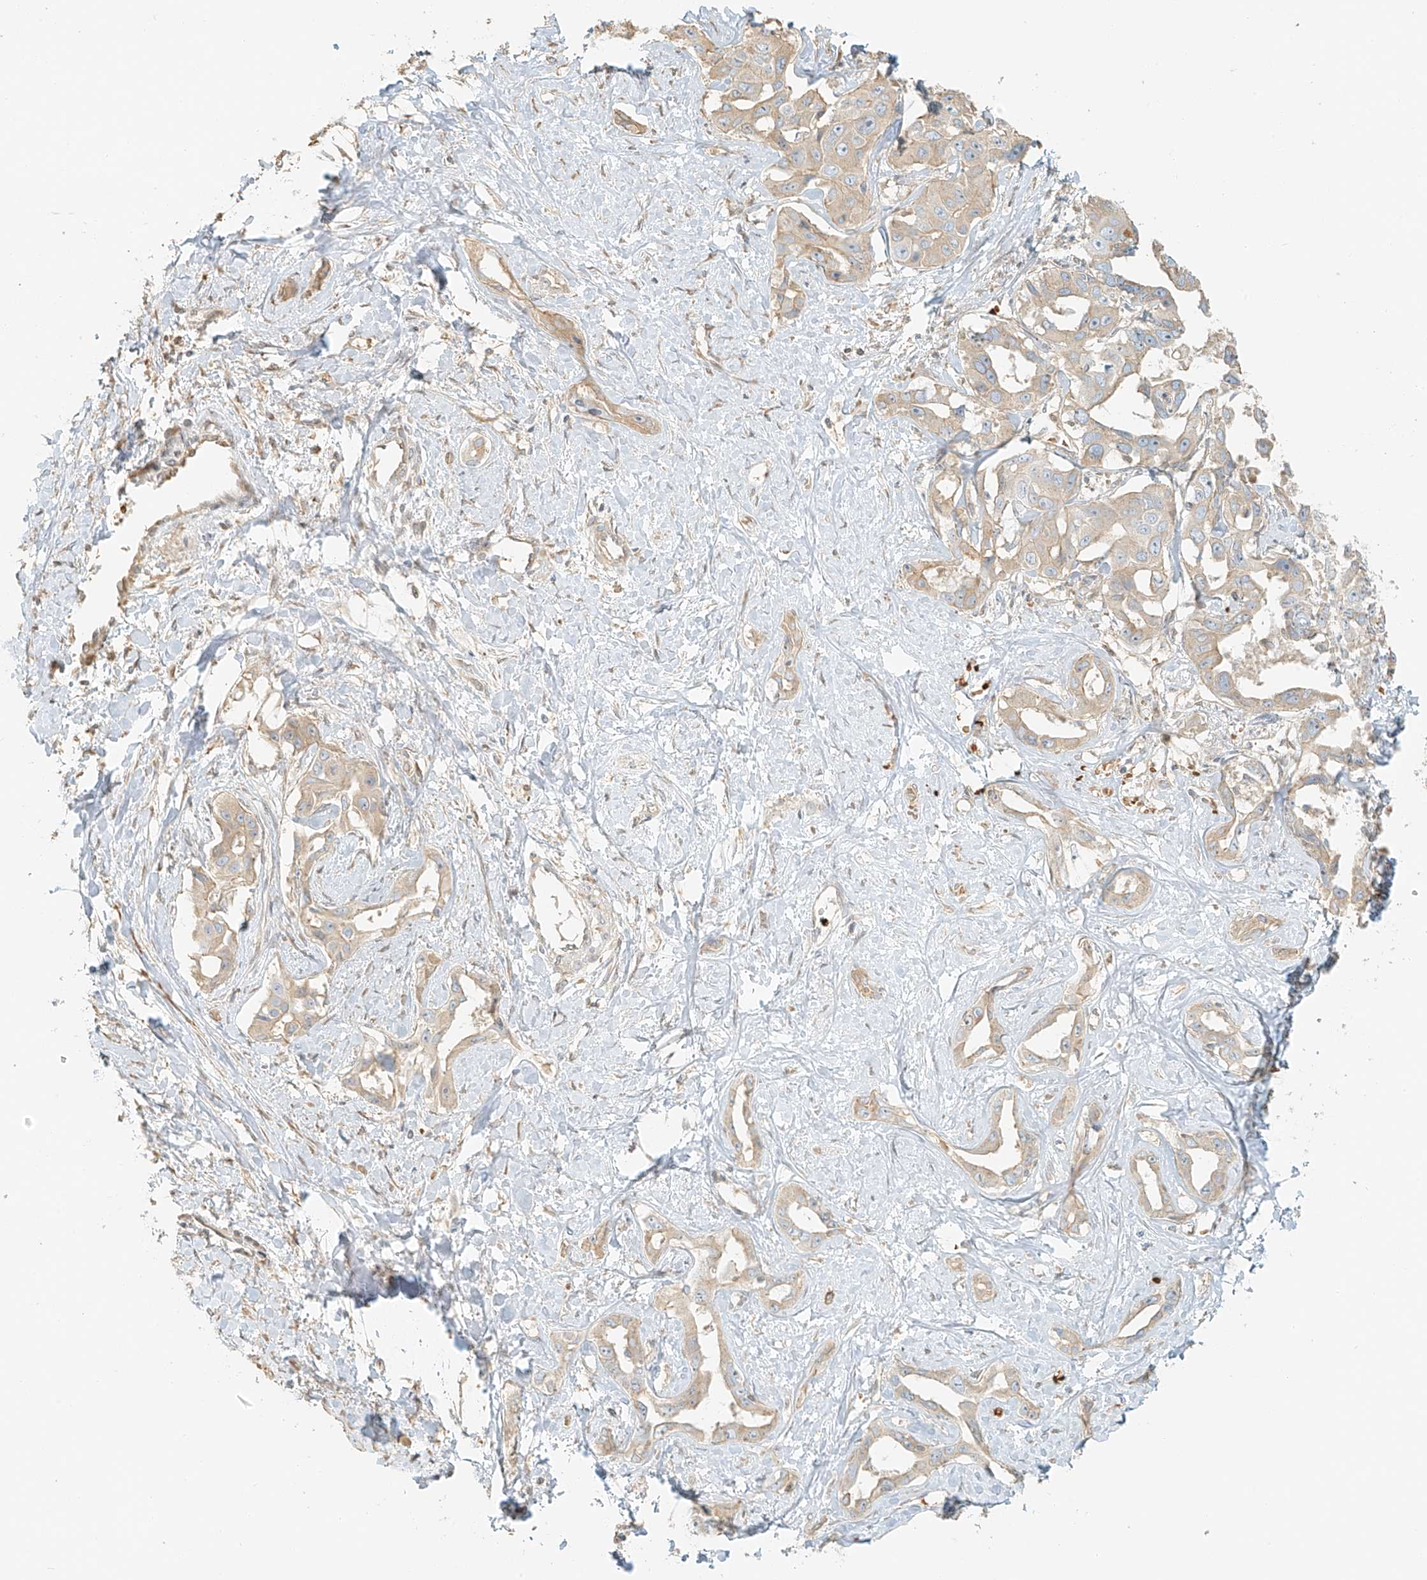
{"staining": {"intensity": "weak", "quantity": "<25%", "location": "cytoplasmic/membranous"}, "tissue": "liver cancer", "cell_type": "Tumor cells", "image_type": "cancer", "snomed": [{"axis": "morphology", "description": "Cholangiocarcinoma"}, {"axis": "topography", "description": "Liver"}], "caption": "Liver cancer was stained to show a protein in brown. There is no significant positivity in tumor cells.", "gene": "UPK1B", "patient": {"sex": "male", "age": 59}}